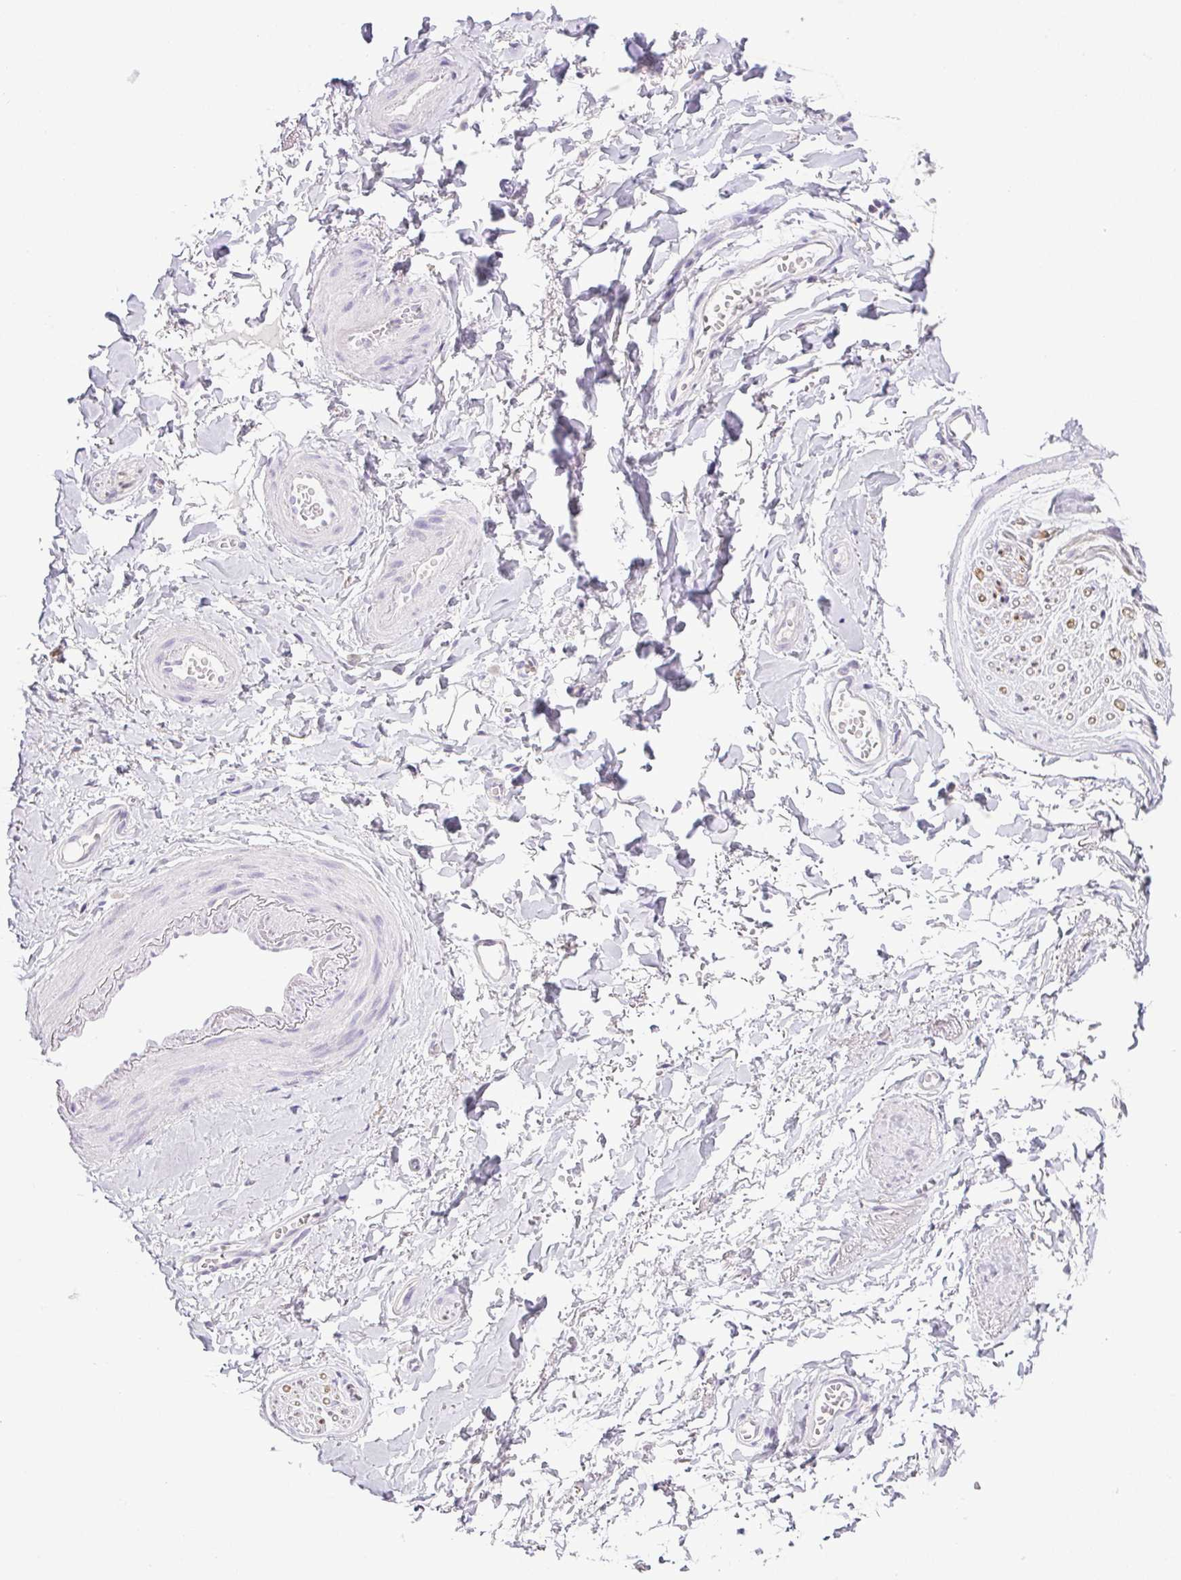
{"staining": {"intensity": "negative", "quantity": "none", "location": "none"}, "tissue": "adipose tissue", "cell_type": "Adipocytes", "image_type": "normal", "snomed": [{"axis": "morphology", "description": "Normal tissue, NOS"}, {"axis": "topography", "description": "Vulva"}, {"axis": "topography", "description": "Vagina"}, {"axis": "topography", "description": "Peripheral nerve tissue"}], "caption": "A high-resolution image shows immunohistochemistry (IHC) staining of unremarkable adipose tissue, which demonstrates no significant positivity in adipocytes. Brightfield microscopy of immunohistochemistry (IHC) stained with DAB (brown) and hematoxylin (blue), captured at high magnification.", "gene": "HMCN2", "patient": {"sex": "female", "age": 66}}